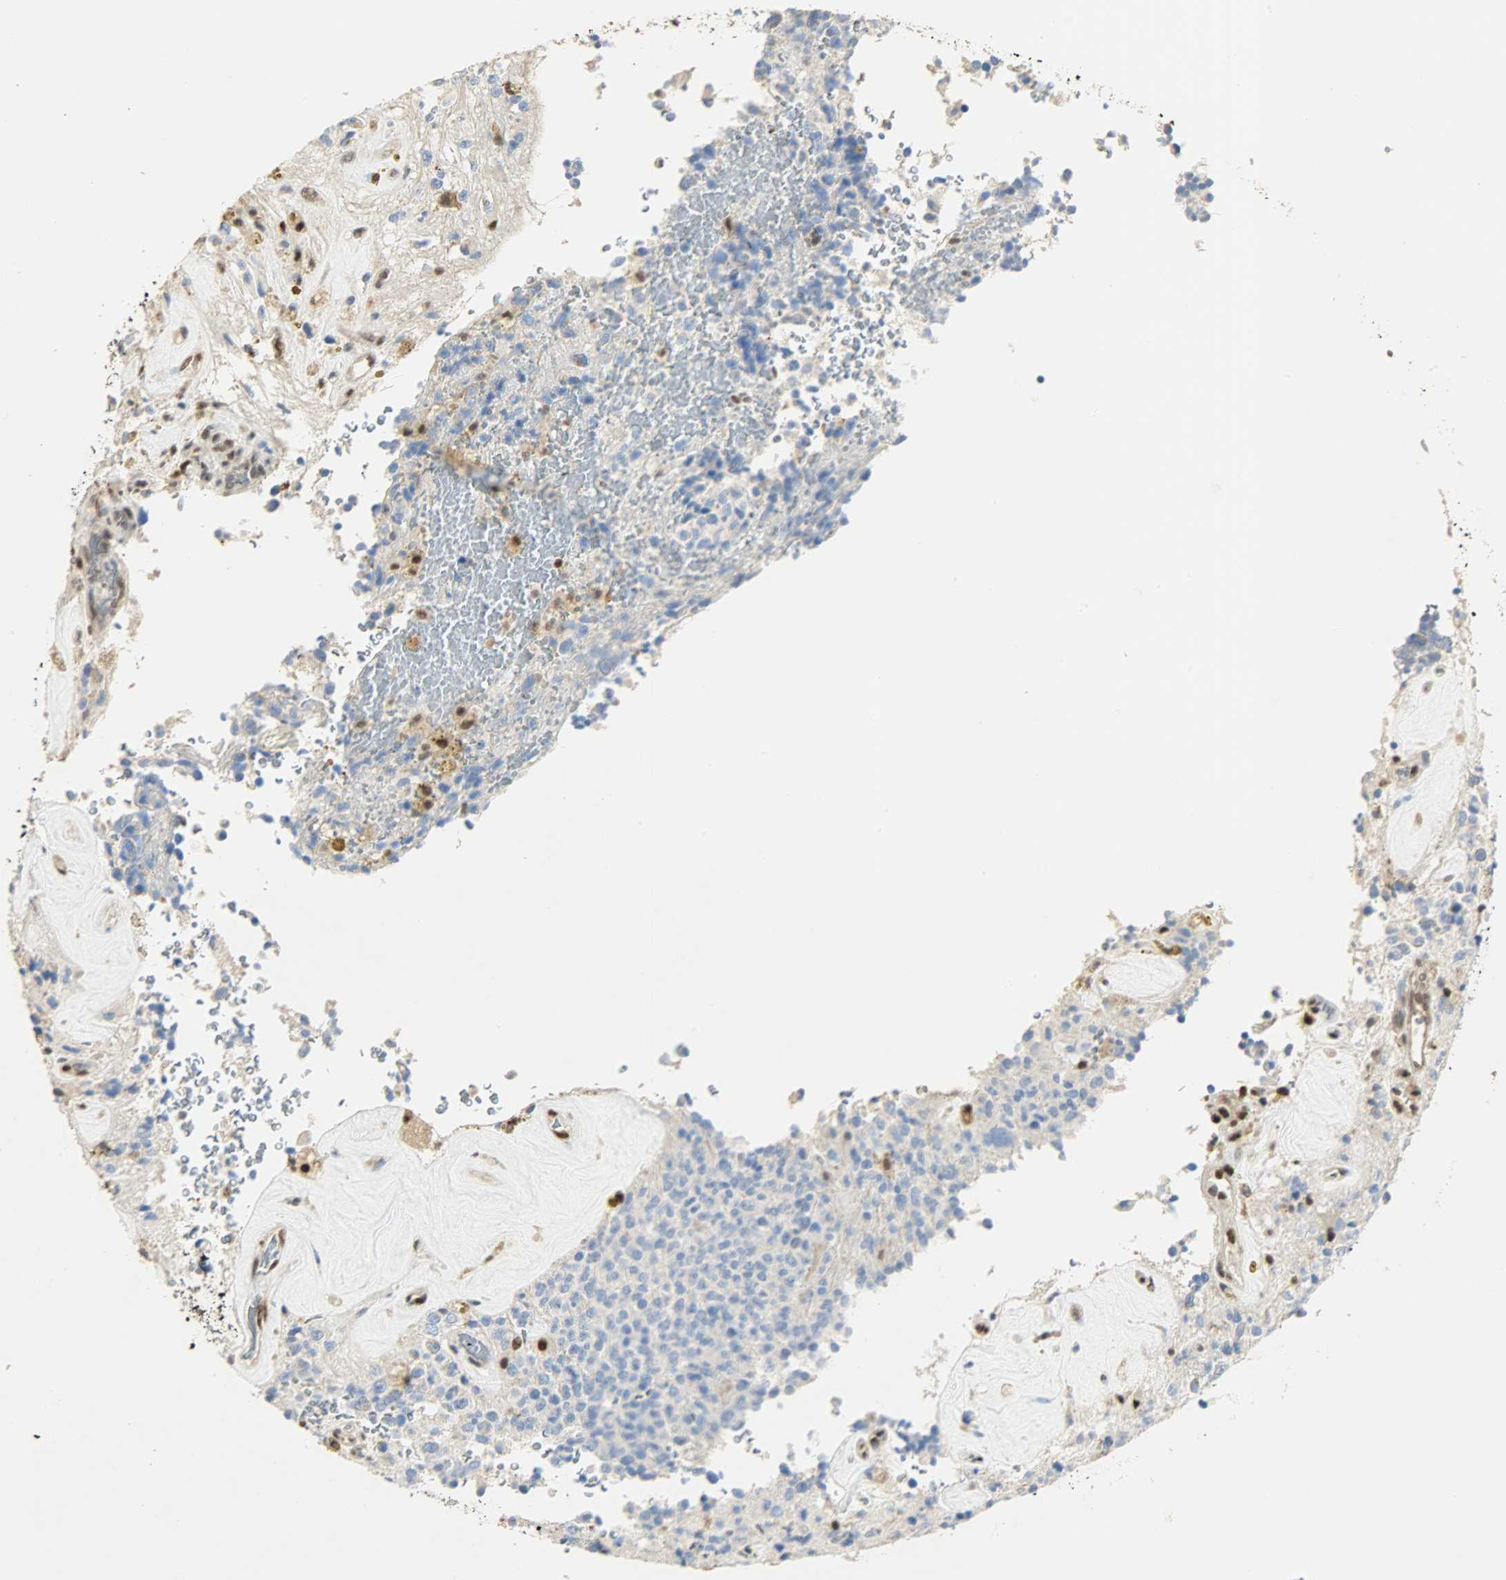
{"staining": {"intensity": "moderate", "quantity": "<25%", "location": "nuclear"}, "tissue": "glioma", "cell_type": "Tumor cells", "image_type": "cancer", "snomed": [{"axis": "morphology", "description": "Glioma, malignant, High grade"}, {"axis": "topography", "description": "pancreas cauda"}], "caption": "IHC (DAB) staining of high-grade glioma (malignant) reveals moderate nuclear protein positivity in about <25% of tumor cells. (DAB (3,3'-diaminobenzidine) IHC with brightfield microscopy, high magnification).", "gene": "NPEPL1", "patient": {"sex": "male", "age": 60}}